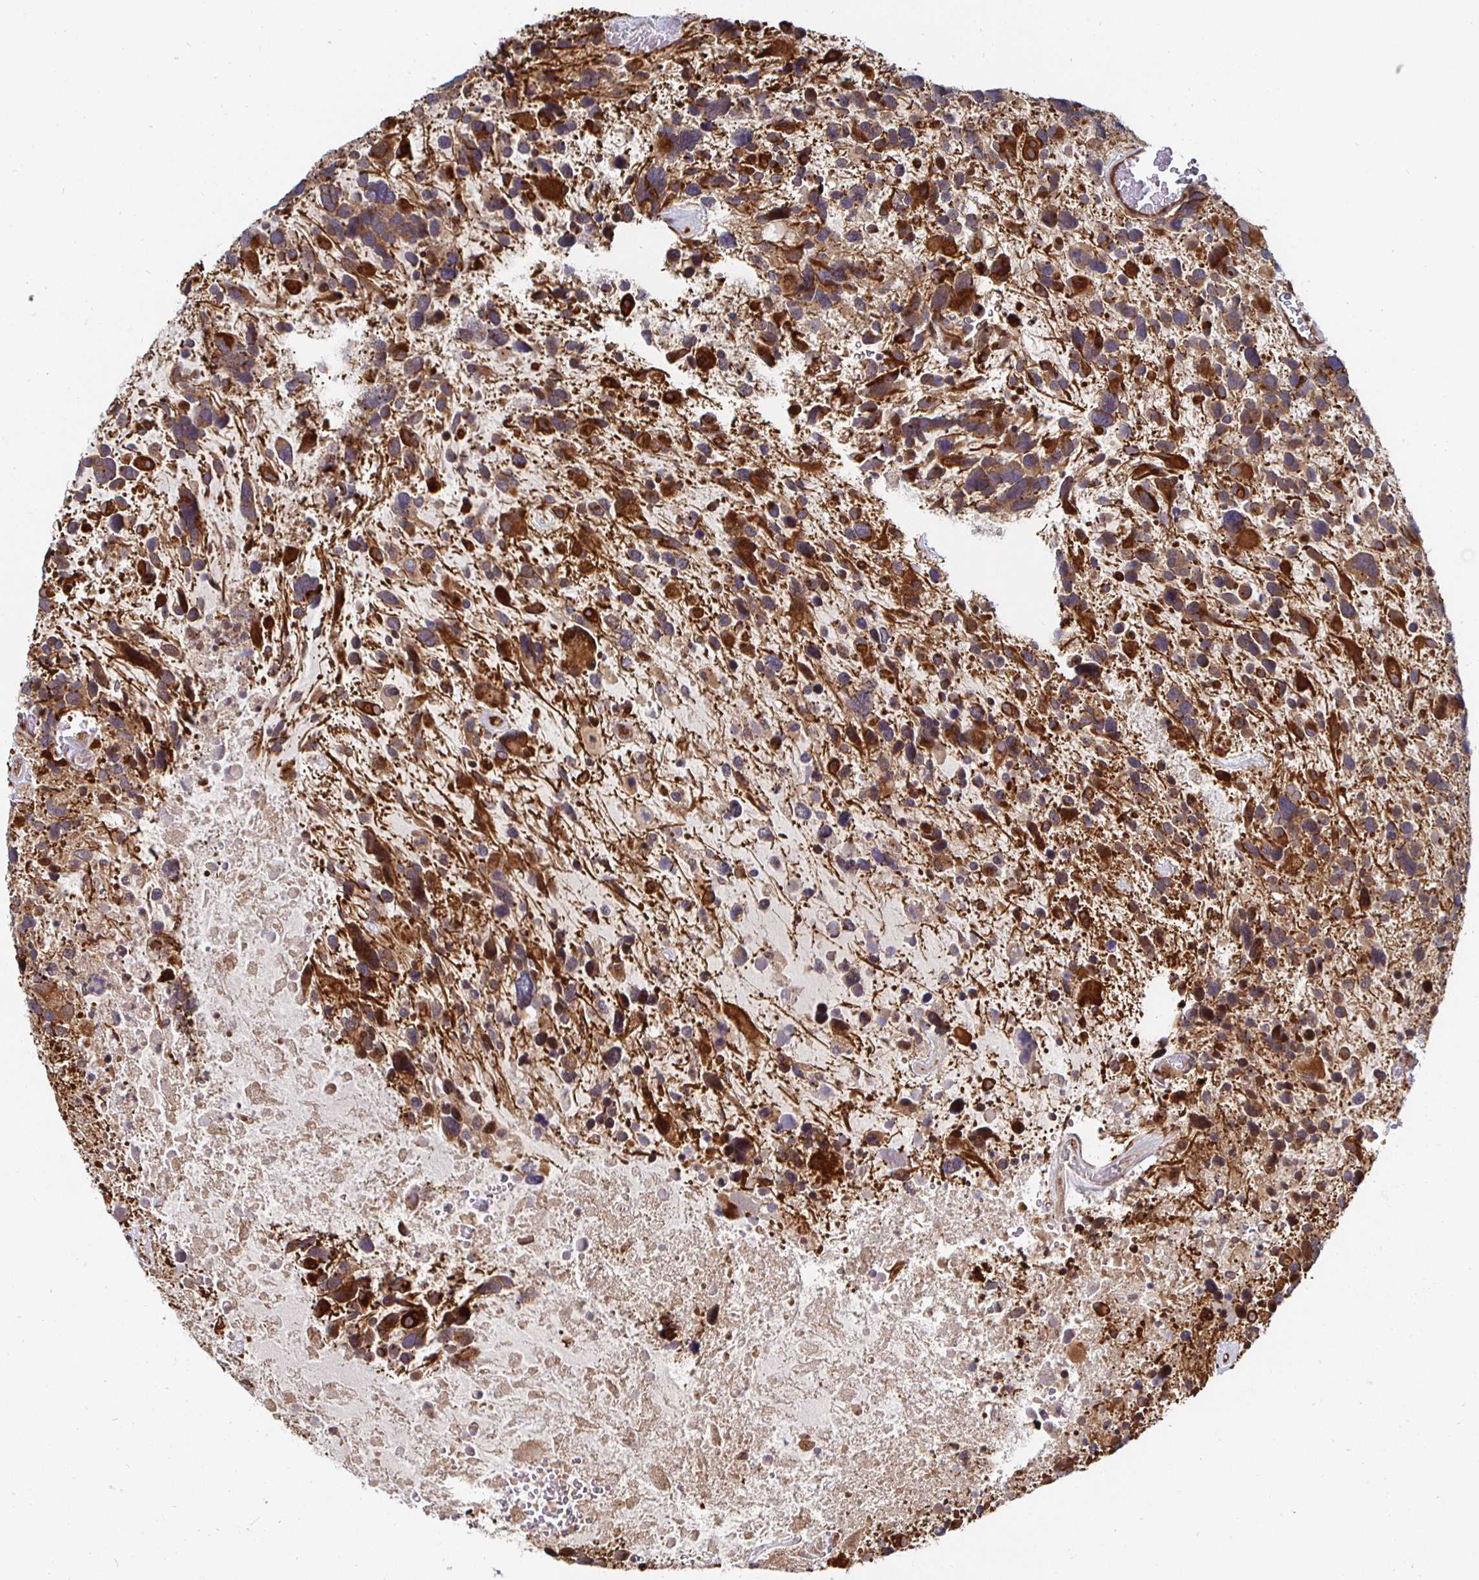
{"staining": {"intensity": "strong", "quantity": "25%-75%", "location": "cytoplasmic/membranous"}, "tissue": "glioma", "cell_type": "Tumor cells", "image_type": "cancer", "snomed": [{"axis": "morphology", "description": "Glioma, malignant, High grade"}, {"axis": "topography", "description": "Brain"}], "caption": "Immunohistochemical staining of human malignant glioma (high-grade) shows high levels of strong cytoplasmic/membranous protein positivity in approximately 25%-75% of tumor cells.", "gene": "TBKBP1", "patient": {"sex": "male", "age": 49}}